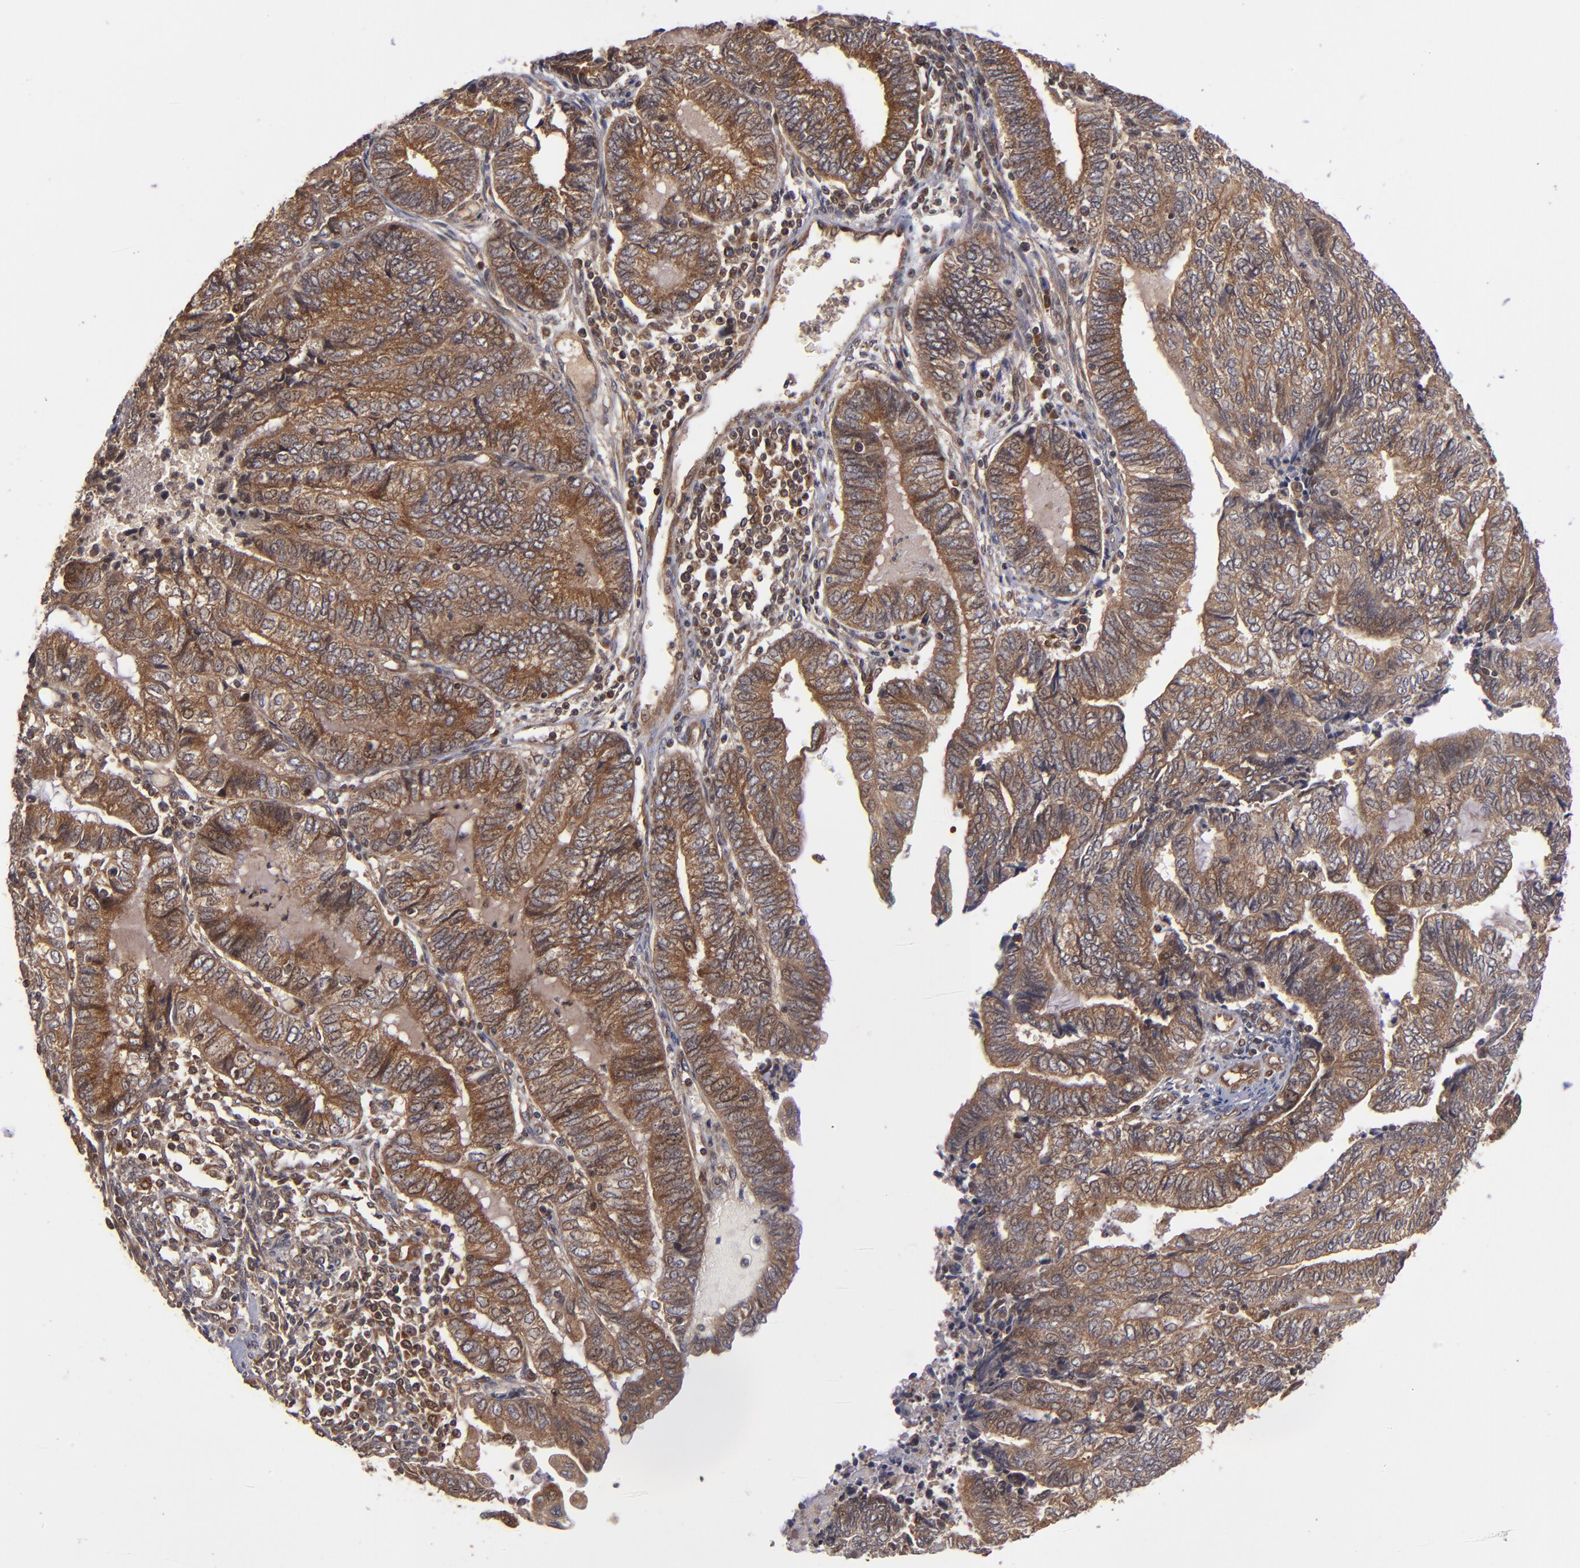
{"staining": {"intensity": "strong", "quantity": ">75%", "location": "cytoplasmic/membranous"}, "tissue": "endometrial cancer", "cell_type": "Tumor cells", "image_type": "cancer", "snomed": [{"axis": "morphology", "description": "Adenocarcinoma, NOS"}, {"axis": "topography", "description": "Uterus"}, {"axis": "topography", "description": "Endometrium"}], "caption": "DAB immunohistochemical staining of adenocarcinoma (endometrial) reveals strong cytoplasmic/membranous protein positivity in approximately >75% of tumor cells.", "gene": "BDKRB1", "patient": {"sex": "female", "age": 70}}